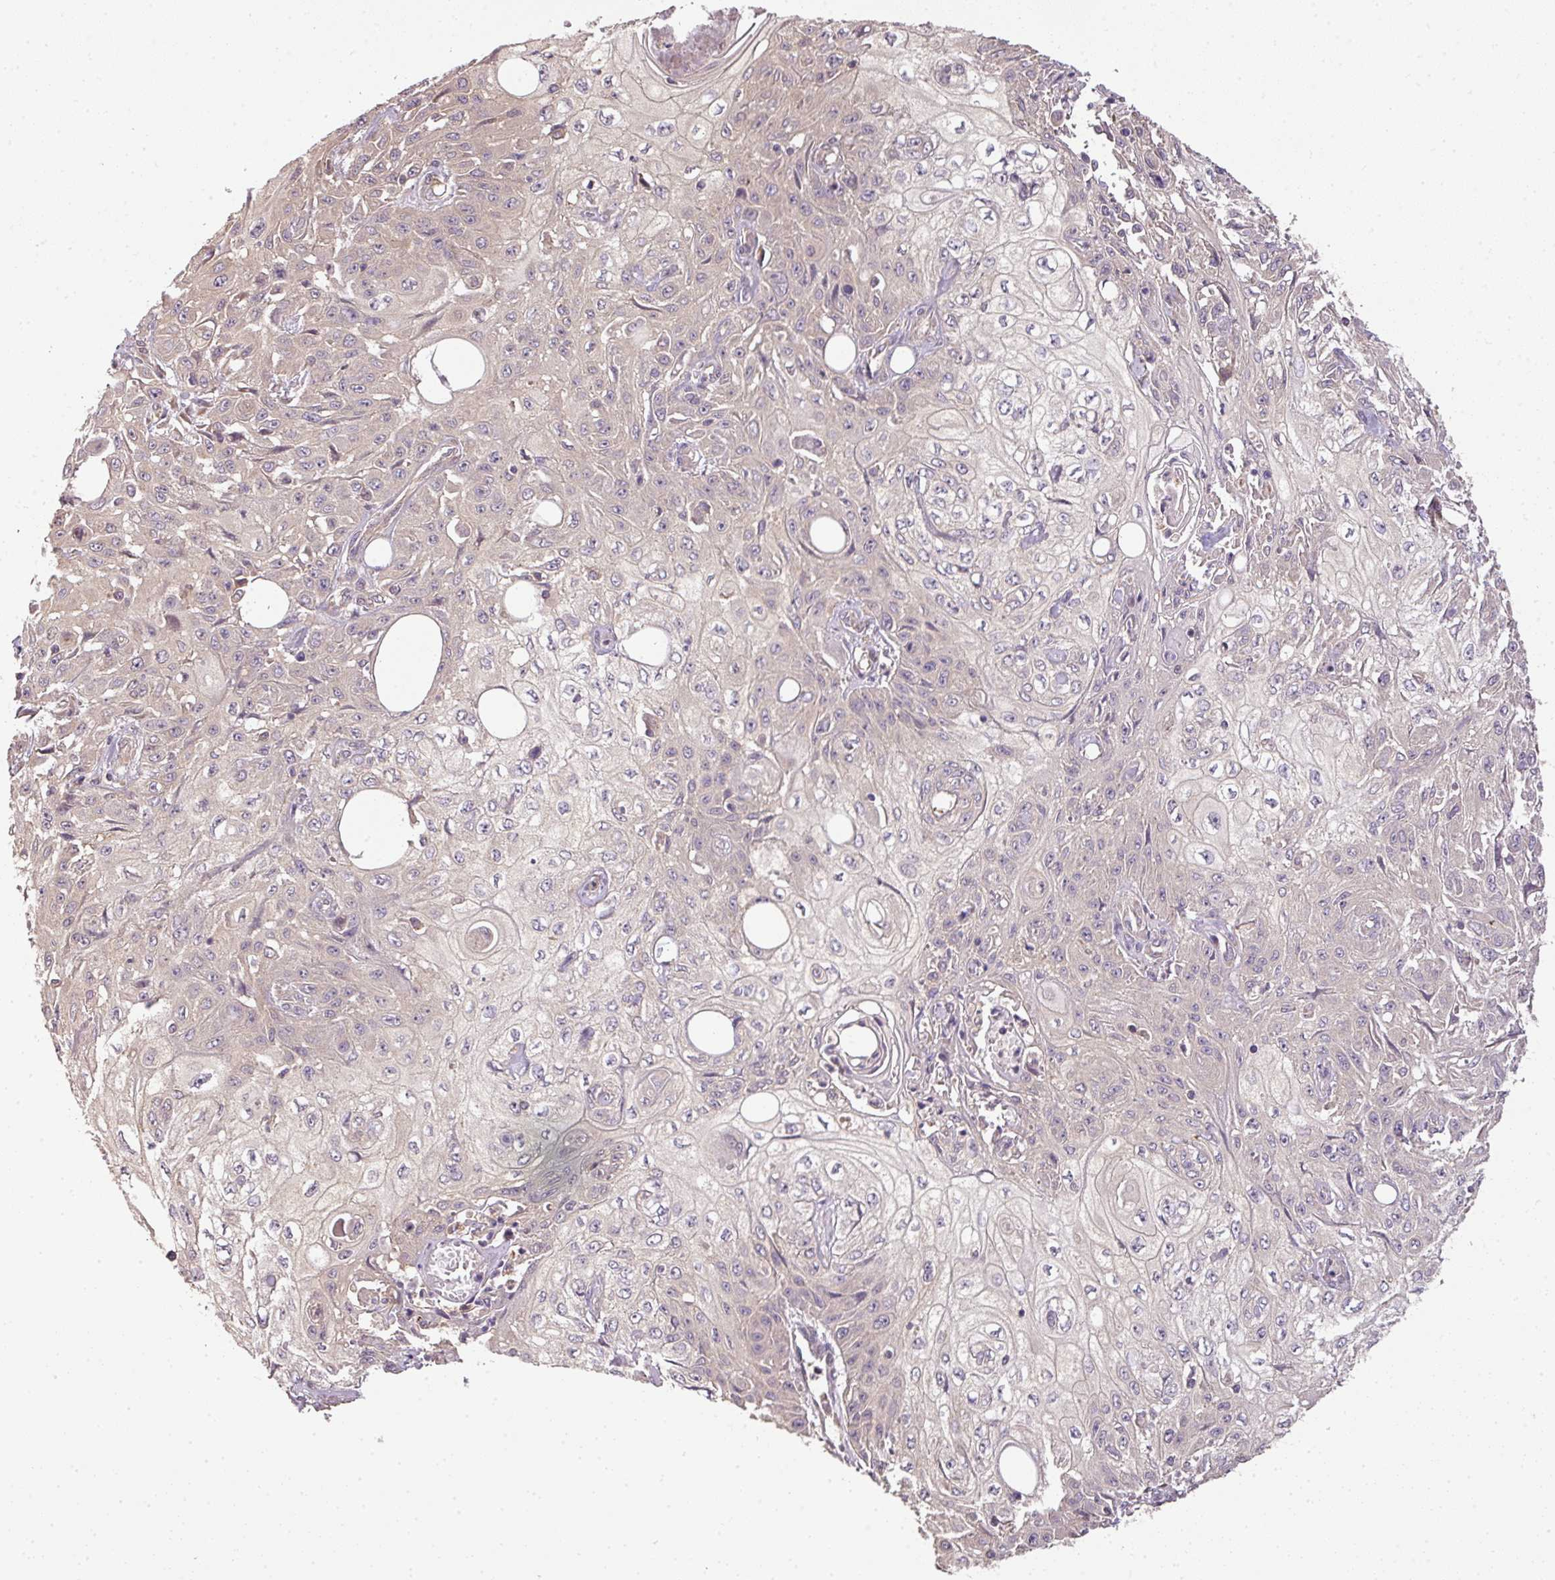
{"staining": {"intensity": "negative", "quantity": "none", "location": "none"}, "tissue": "skin cancer", "cell_type": "Tumor cells", "image_type": "cancer", "snomed": [{"axis": "morphology", "description": "Squamous cell carcinoma, NOS"}, {"axis": "morphology", "description": "Squamous cell carcinoma, metastatic, NOS"}, {"axis": "topography", "description": "Skin"}, {"axis": "topography", "description": "Lymph node"}], "caption": "Tumor cells show no significant protein positivity in squamous cell carcinoma (skin).", "gene": "TCL1B", "patient": {"sex": "male", "age": 75}}